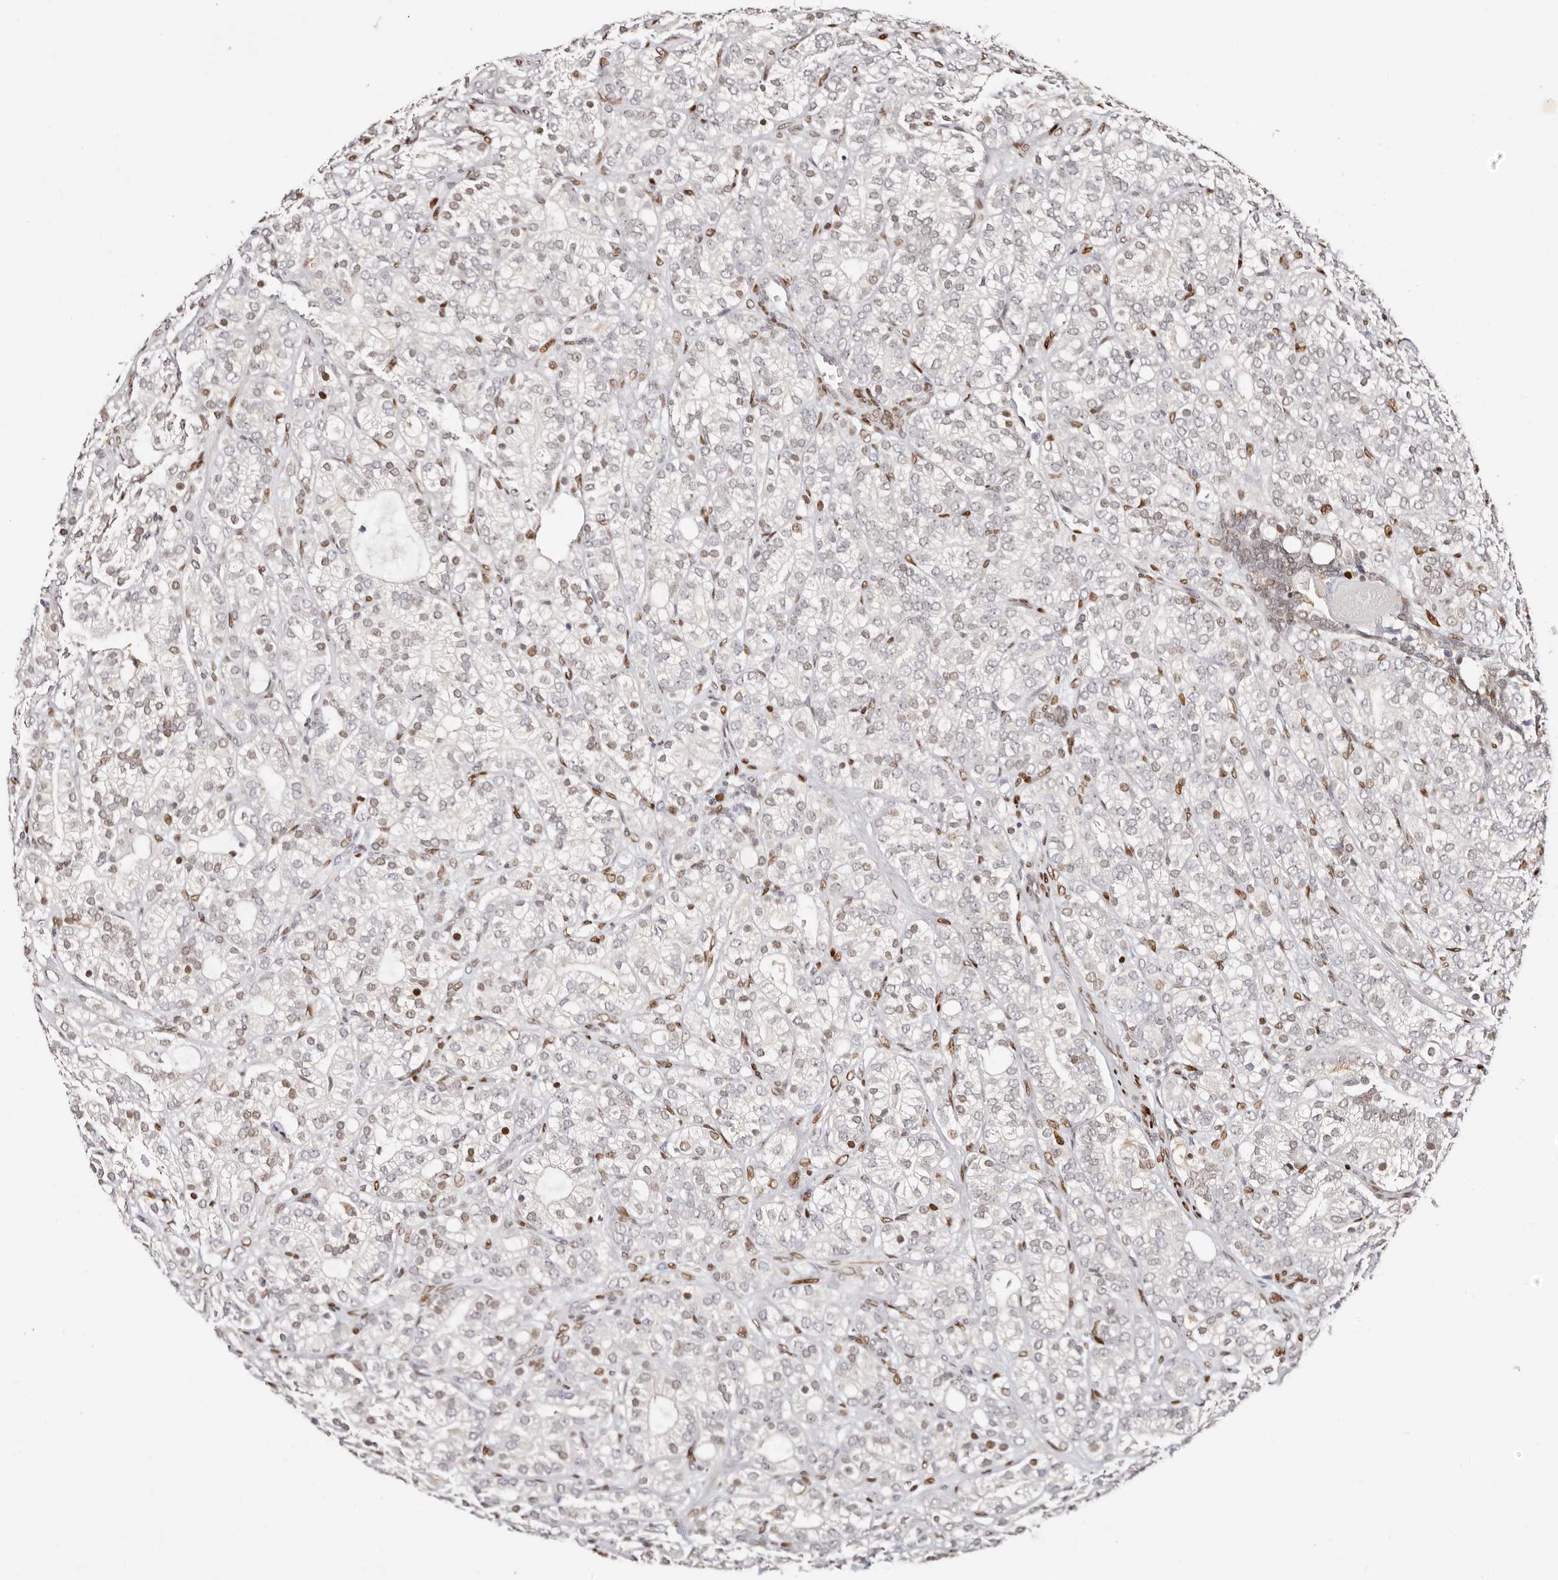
{"staining": {"intensity": "negative", "quantity": "none", "location": "none"}, "tissue": "prostate cancer", "cell_type": "Tumor cells", "image_type": "cancer", "snomed": [{"axis": "morphology", "description": "Adenocarcinoma, High grade"}, {"axis": "topography", "description": "Prostate"}], "caption": "This micrograph is of prostate cancer stained with immunohistochemistry to label a protein in brown with the nuclei are counter-stained blue. There is no positivity in tumor cells.", "gene": "IQGAP3", "patient": {"sex": "male", "age": 57}}